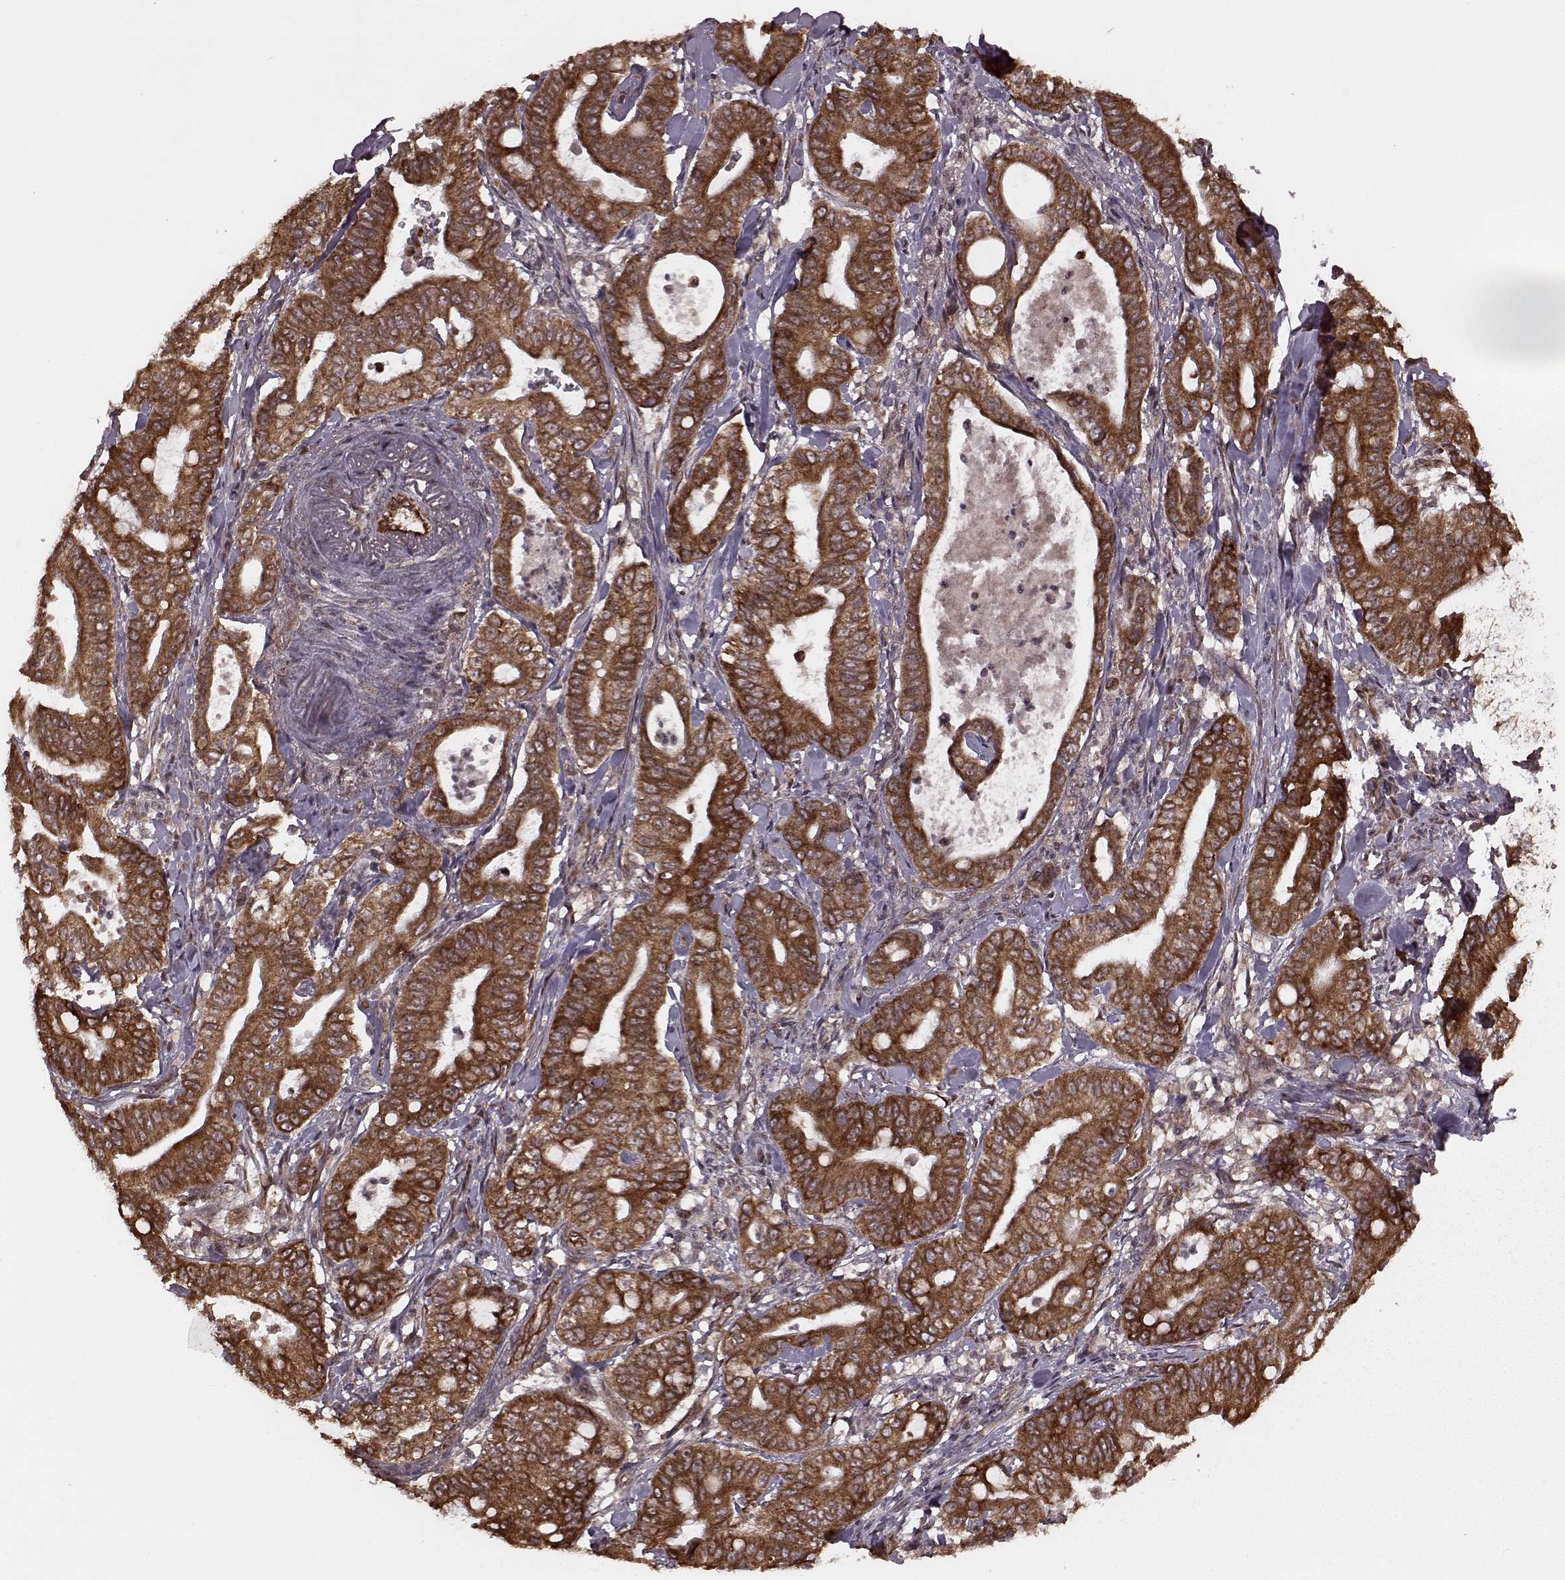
{"staining": {"intensity": "strong", "quantity": ">75%", "location": "cytoplasmic/membranous"}, "tissue": "pancreatic cancer", "cell_type": "Tumor cells", "image_type": "cancer", "snomed": [{"axis": "morphology", "description": "Adenocarcinoma, NOS"}, {"axis": "topography", "description": "Pancreas"}], "caption": "Pancreatic cancer (adenocarcinoma) stained with a protein marker reveals strong staining in tumor cells.", "gene": "AGPAT1", "patient": {"sex": "male", "age": 71}}